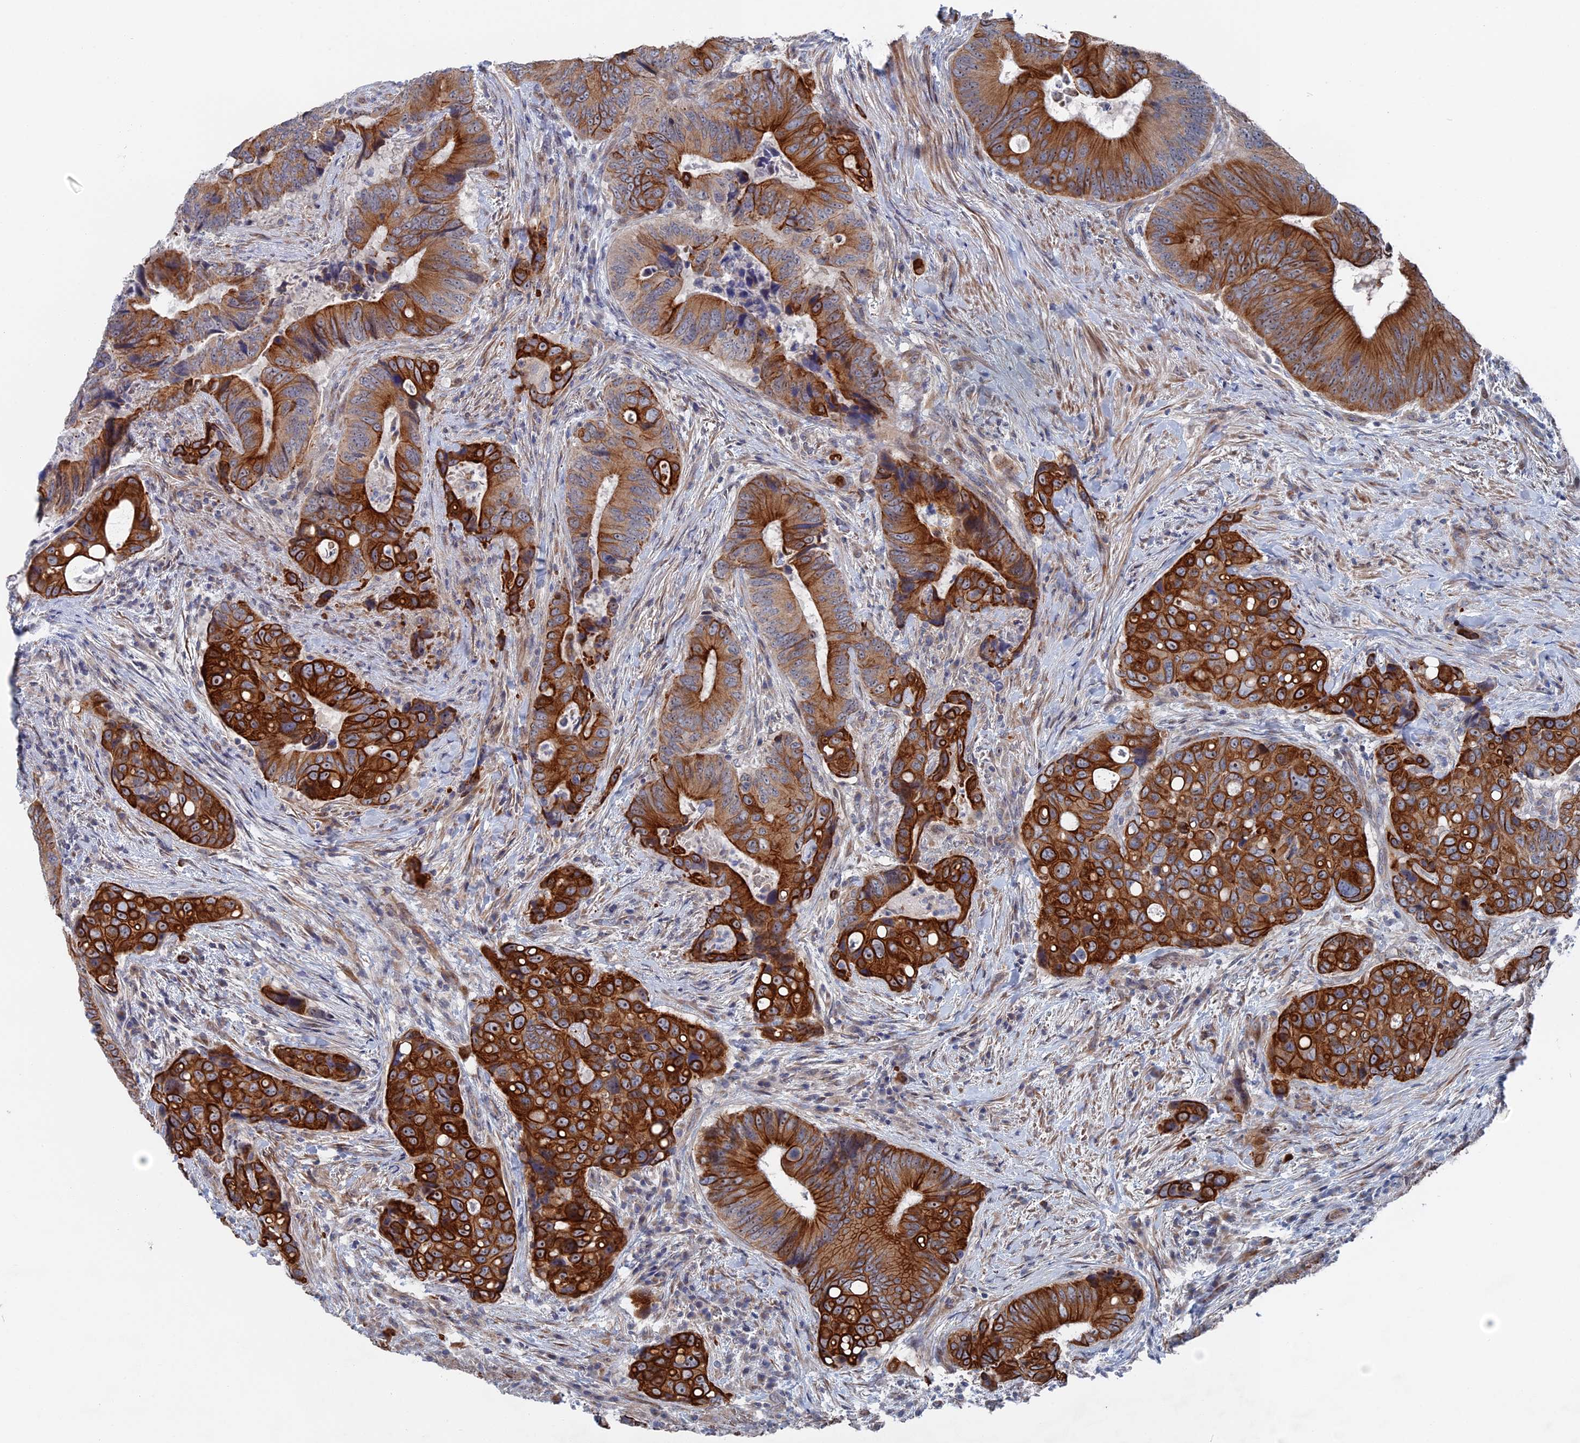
{"staining": {"intensity": "strong", "quantity": ">75%", "location": "cytoplasmic/membranous,nuclear"}, "tissue": "colorectal cancer", "cell_type": "Tumor cells", "image_type": "cancer", "snomed": [{"axis": "morphology", "description": "Adenocarcinoma, NOS"}, {"axis": "topography", "description": "Colon"}], "caption": "Strong cytoplasmic/membranous and nuclear staining for a protein is appreciated in approximately >75% of tumor cells of colorectal adenocarcinoma using immunohistochemistry (IHC).", "gene": "IL7", "patient": {"sex": "male", "age": 84}}